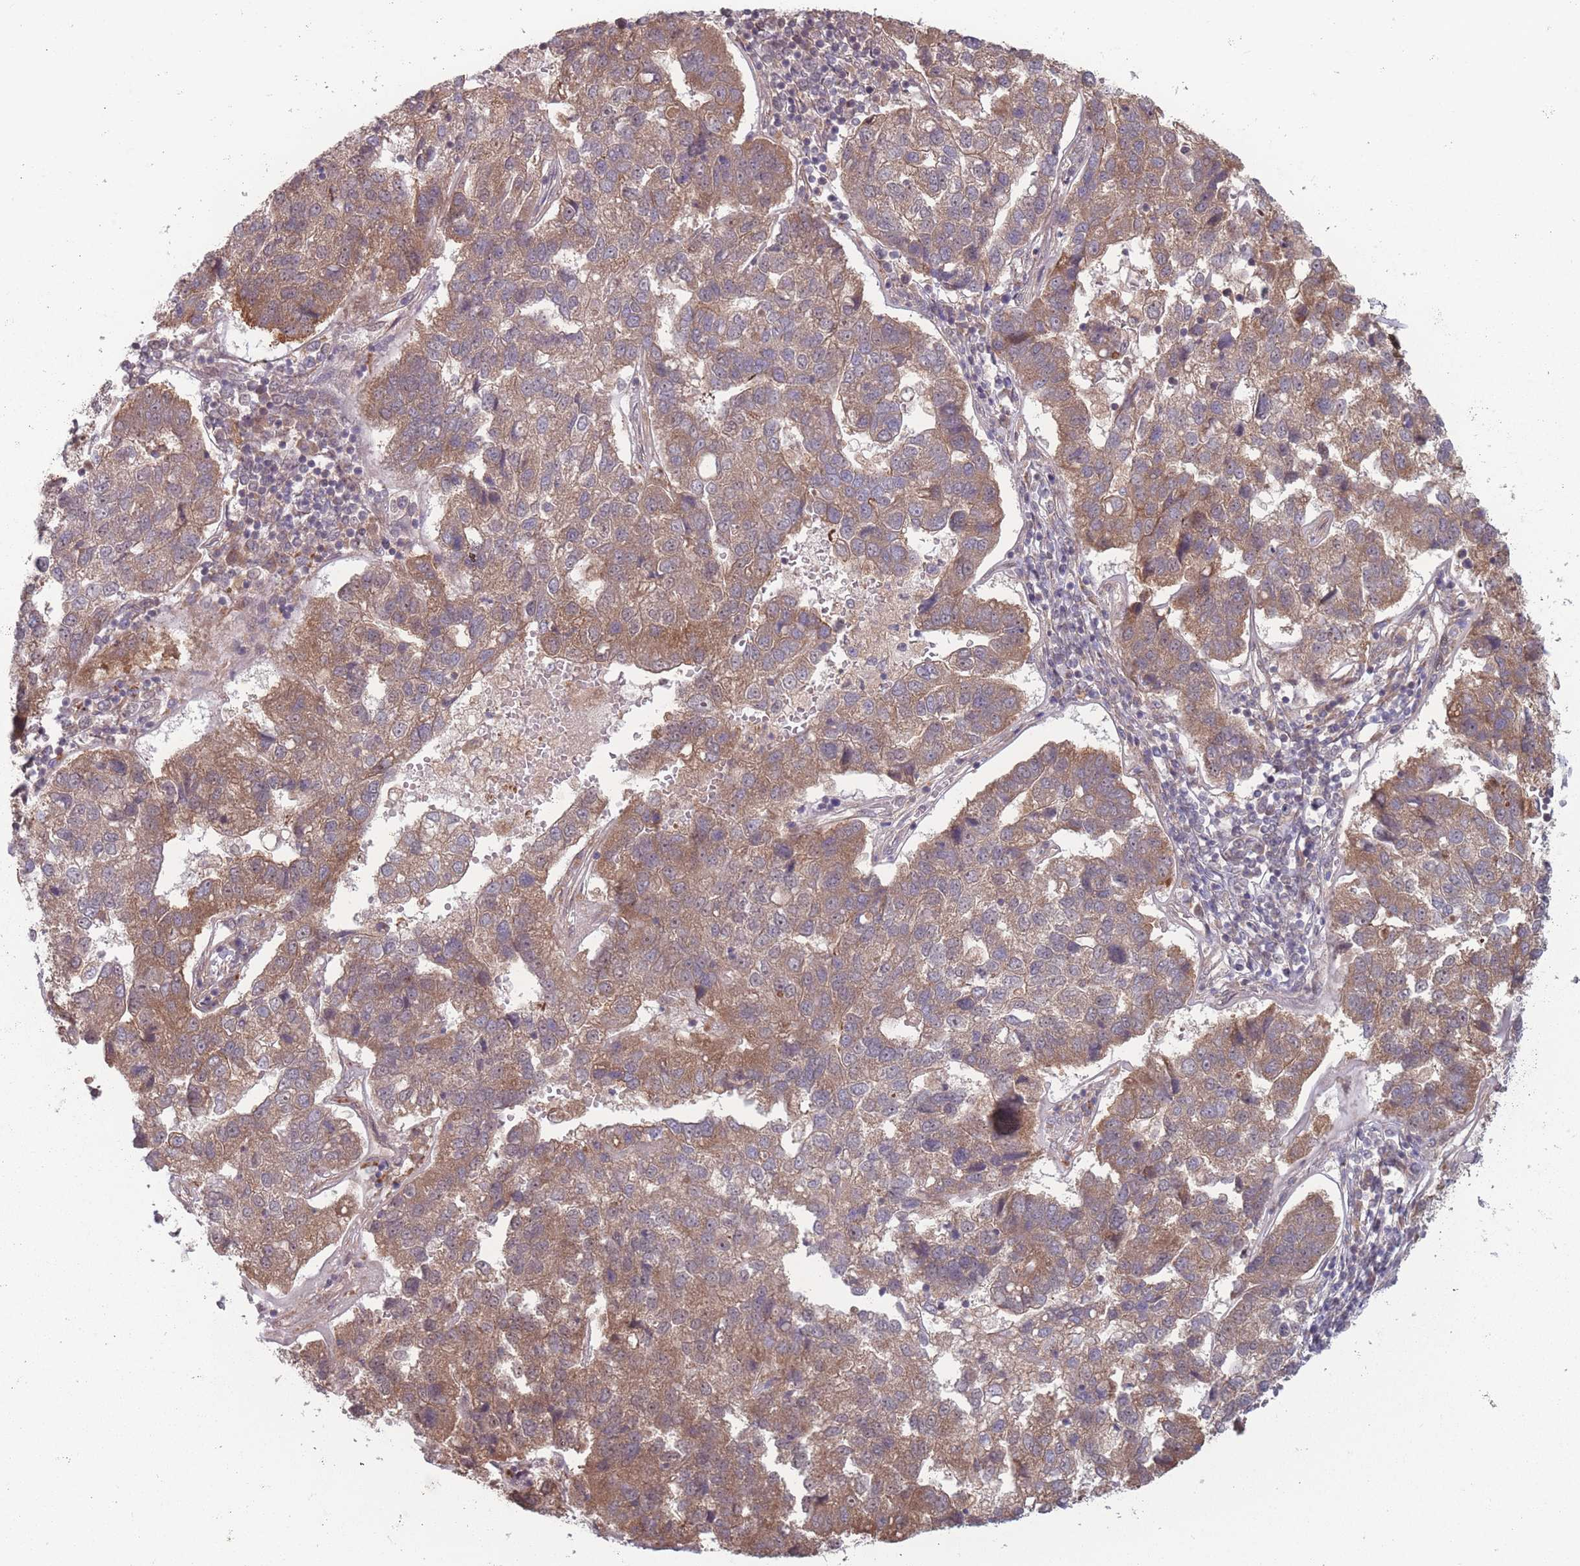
{"staining": {"intensity": "moderate", "quantity": ">75%", "location": "cytoplasmic/membranous"}, "tissue": "pancreatic cancer", "cell_type": "Tumor cells", "image_type": "cancer", "snomed": [{"axis": "morphology", "description": "Adenocarcinoma, NOS"}, {"axis": "topography", "description": "Pancreas"}], "caption": "Tumor cells exhibit moderate cytoplasmic/membranous staining in approximately >75% of cells in pancreatic cancer. (DAB IHC with brightfield microscopy, high magnification).", "gene": "RPS18", "patient": {"sex": "female", "age": 61}}